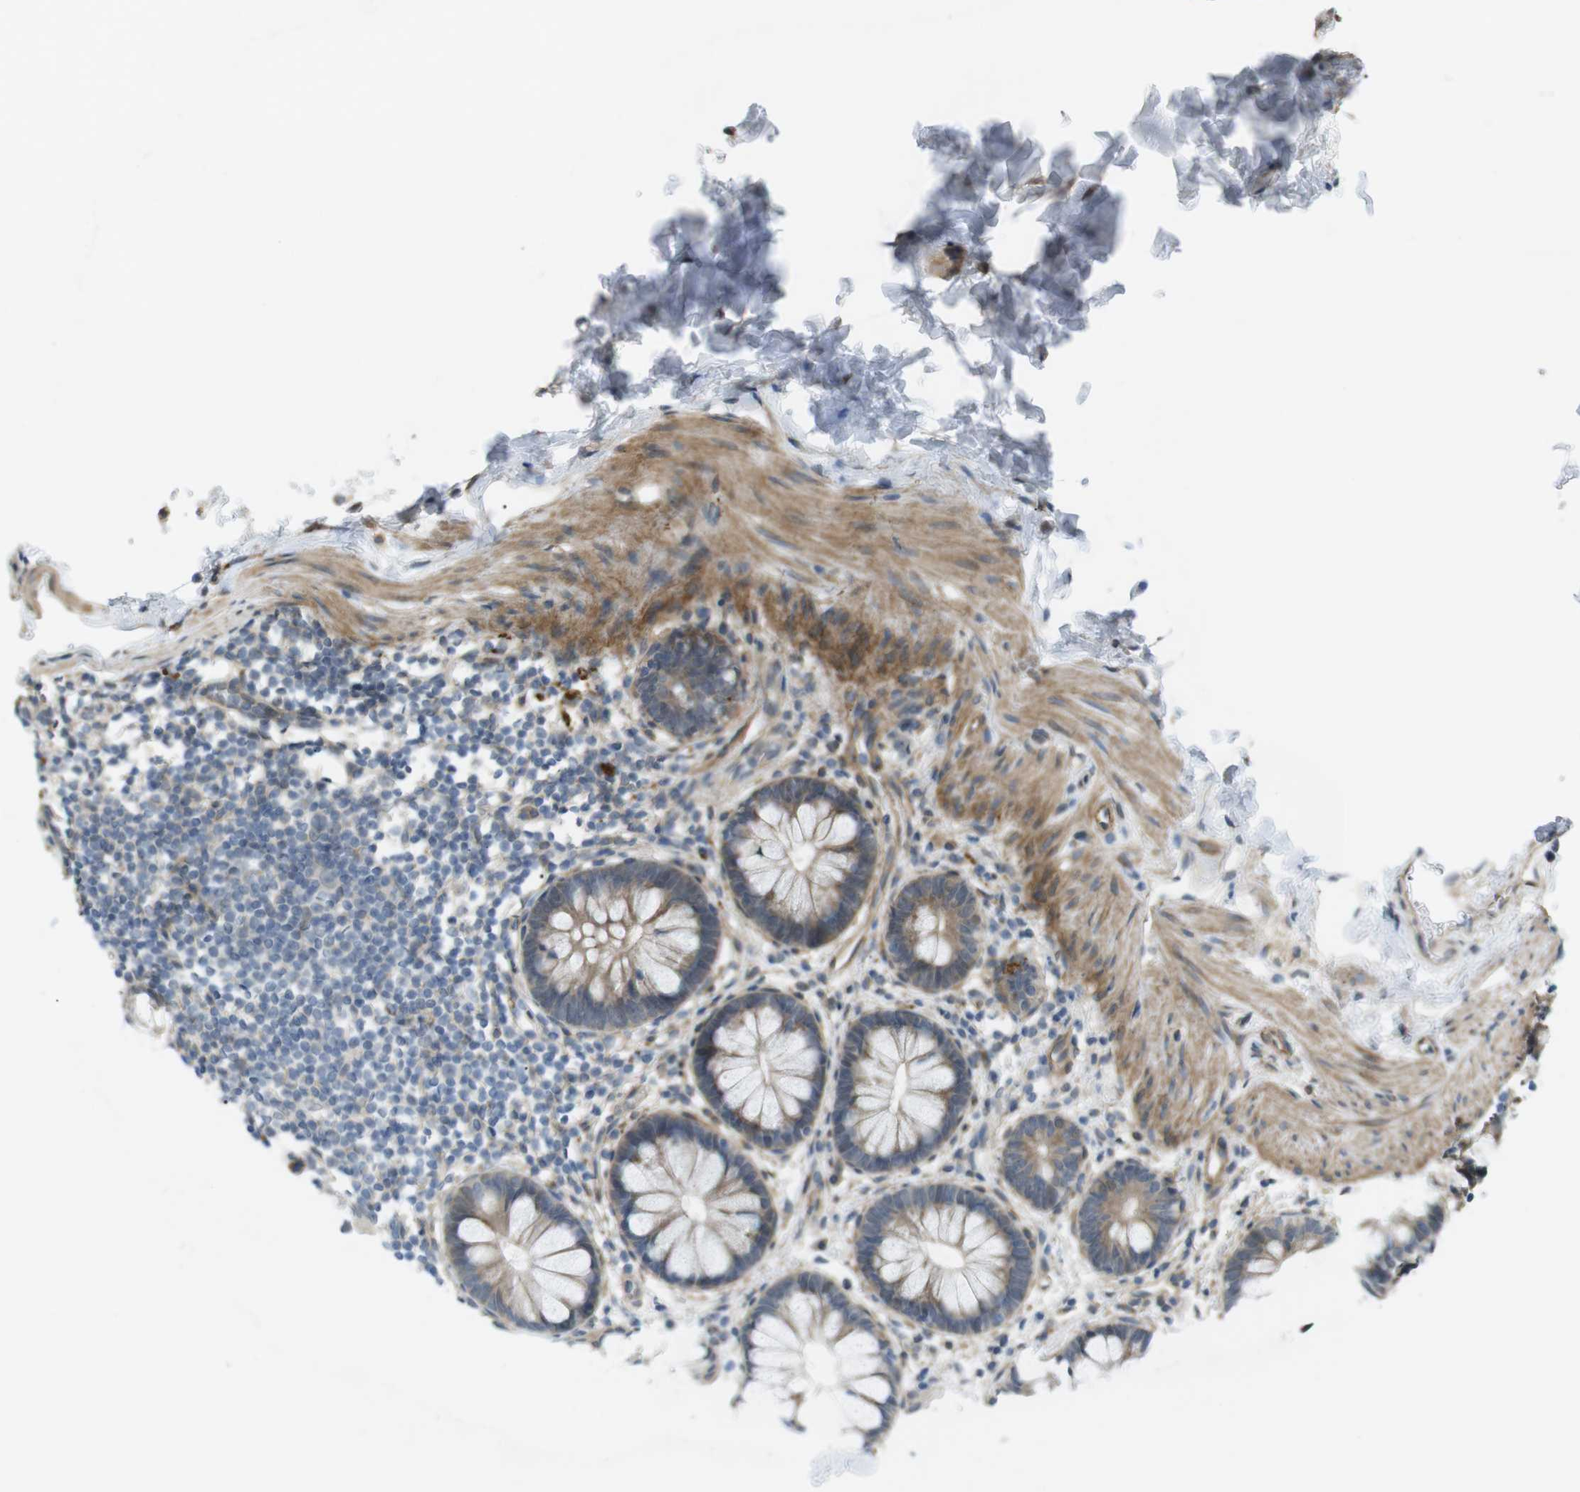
{"staining": {"intensity": "moderate", "quantity": "25%-75%", "location": "cytoplasmic/membranous"}, "tissue": "rectum", "cell_type": "Glandular cells", "image_type": "normal", "snomed": [{"axis": "morphology", "description": "Normal tissue, NOS"}, {"axis": "topography", "description": "Rectum"}], "caption": "Rectum stained with DAB (3,3'-diaminobenzidine) immunohistochemistry exhibits medium levels of moderate cytoplasmic/membranous expression in about 25%-75% of glandular cells.", "gene": "KANK2", "patient": {"sex": "female", "age": 24}}